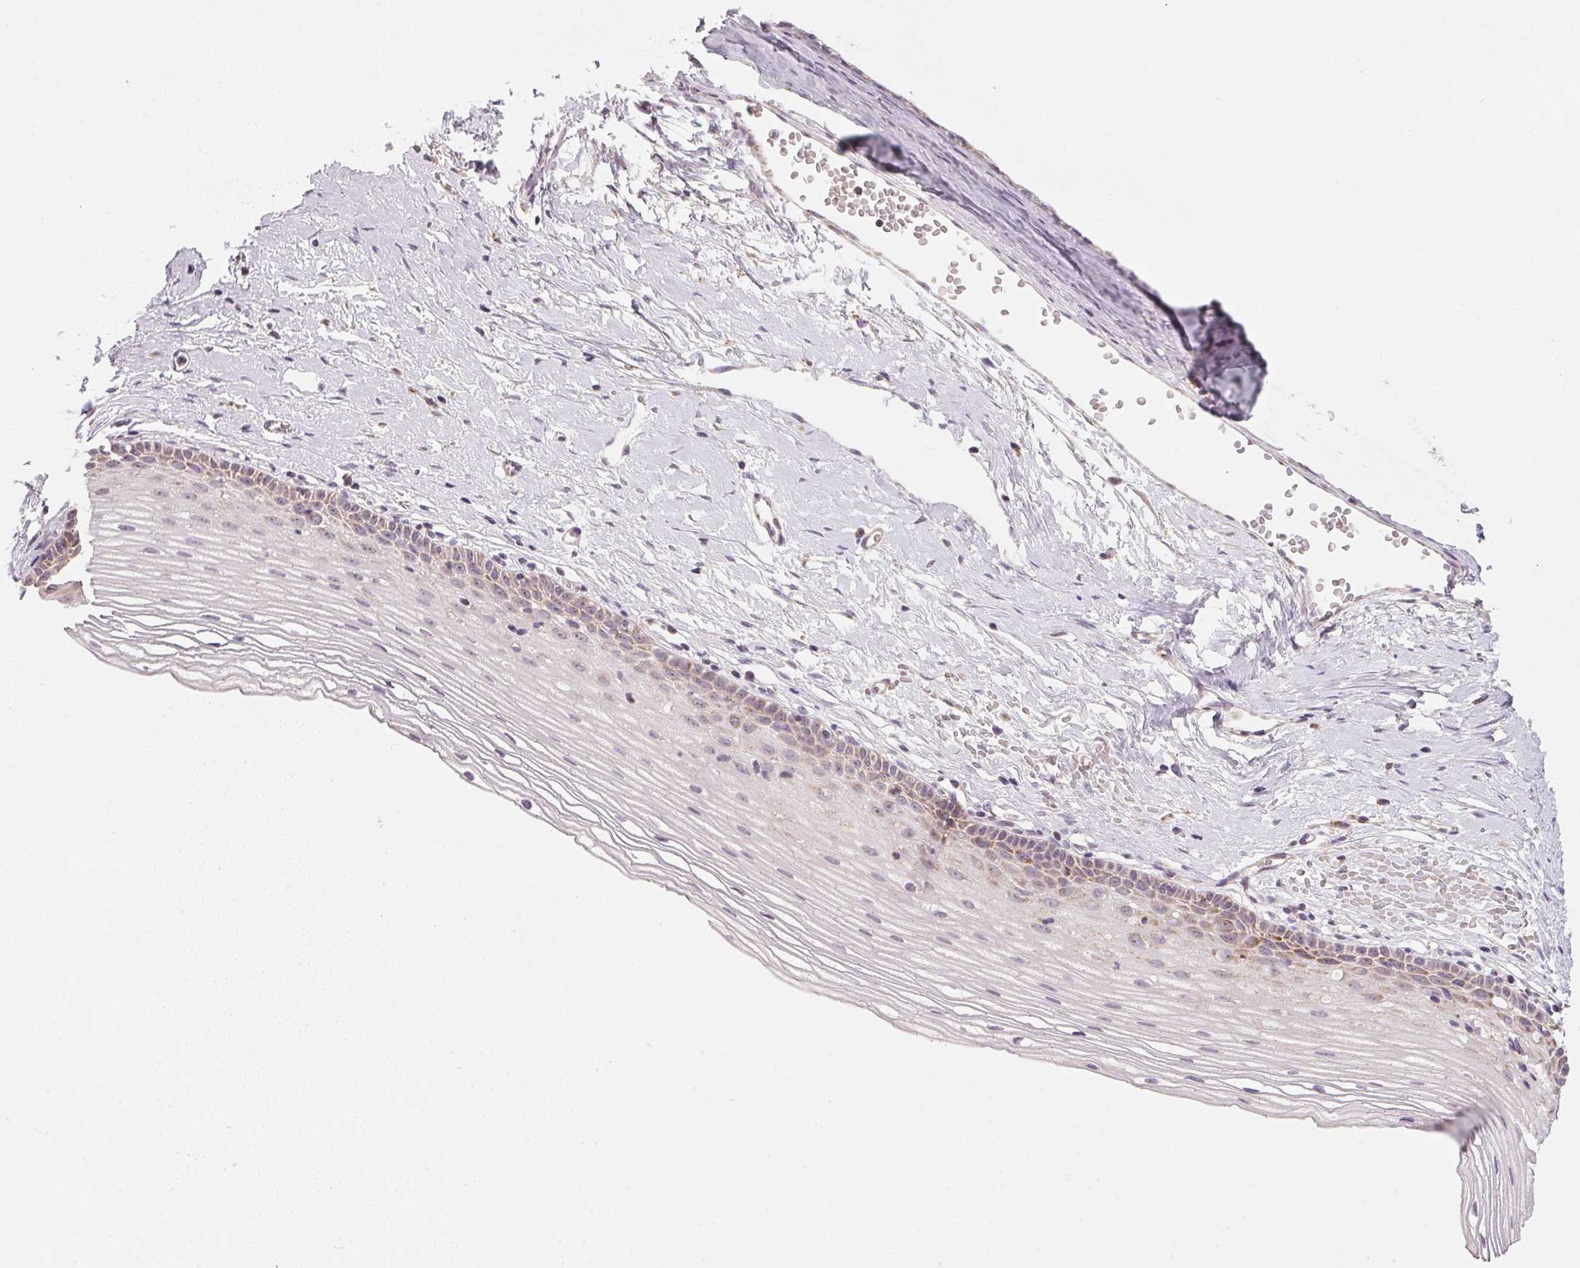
{"staining": {"intensity": "moderate", "quantity": ">75%", "location": "cytoplasmic/membranous"}, "tissue": "cervix", "cell_type": "Glandular cells", "image_type": "normal", "snomed": [{"axis": "morphology", "description": "Normal tissue, NOS"}, {"axis": "topography", "description": "Cervix"}], "caption": "Protein staining reveals moderate cytoplasmic/membranous staining in about >75% of glandular cells in benign cervix.", "gene": "COQ7", "patient": {"sex": "female", "age": 40}}